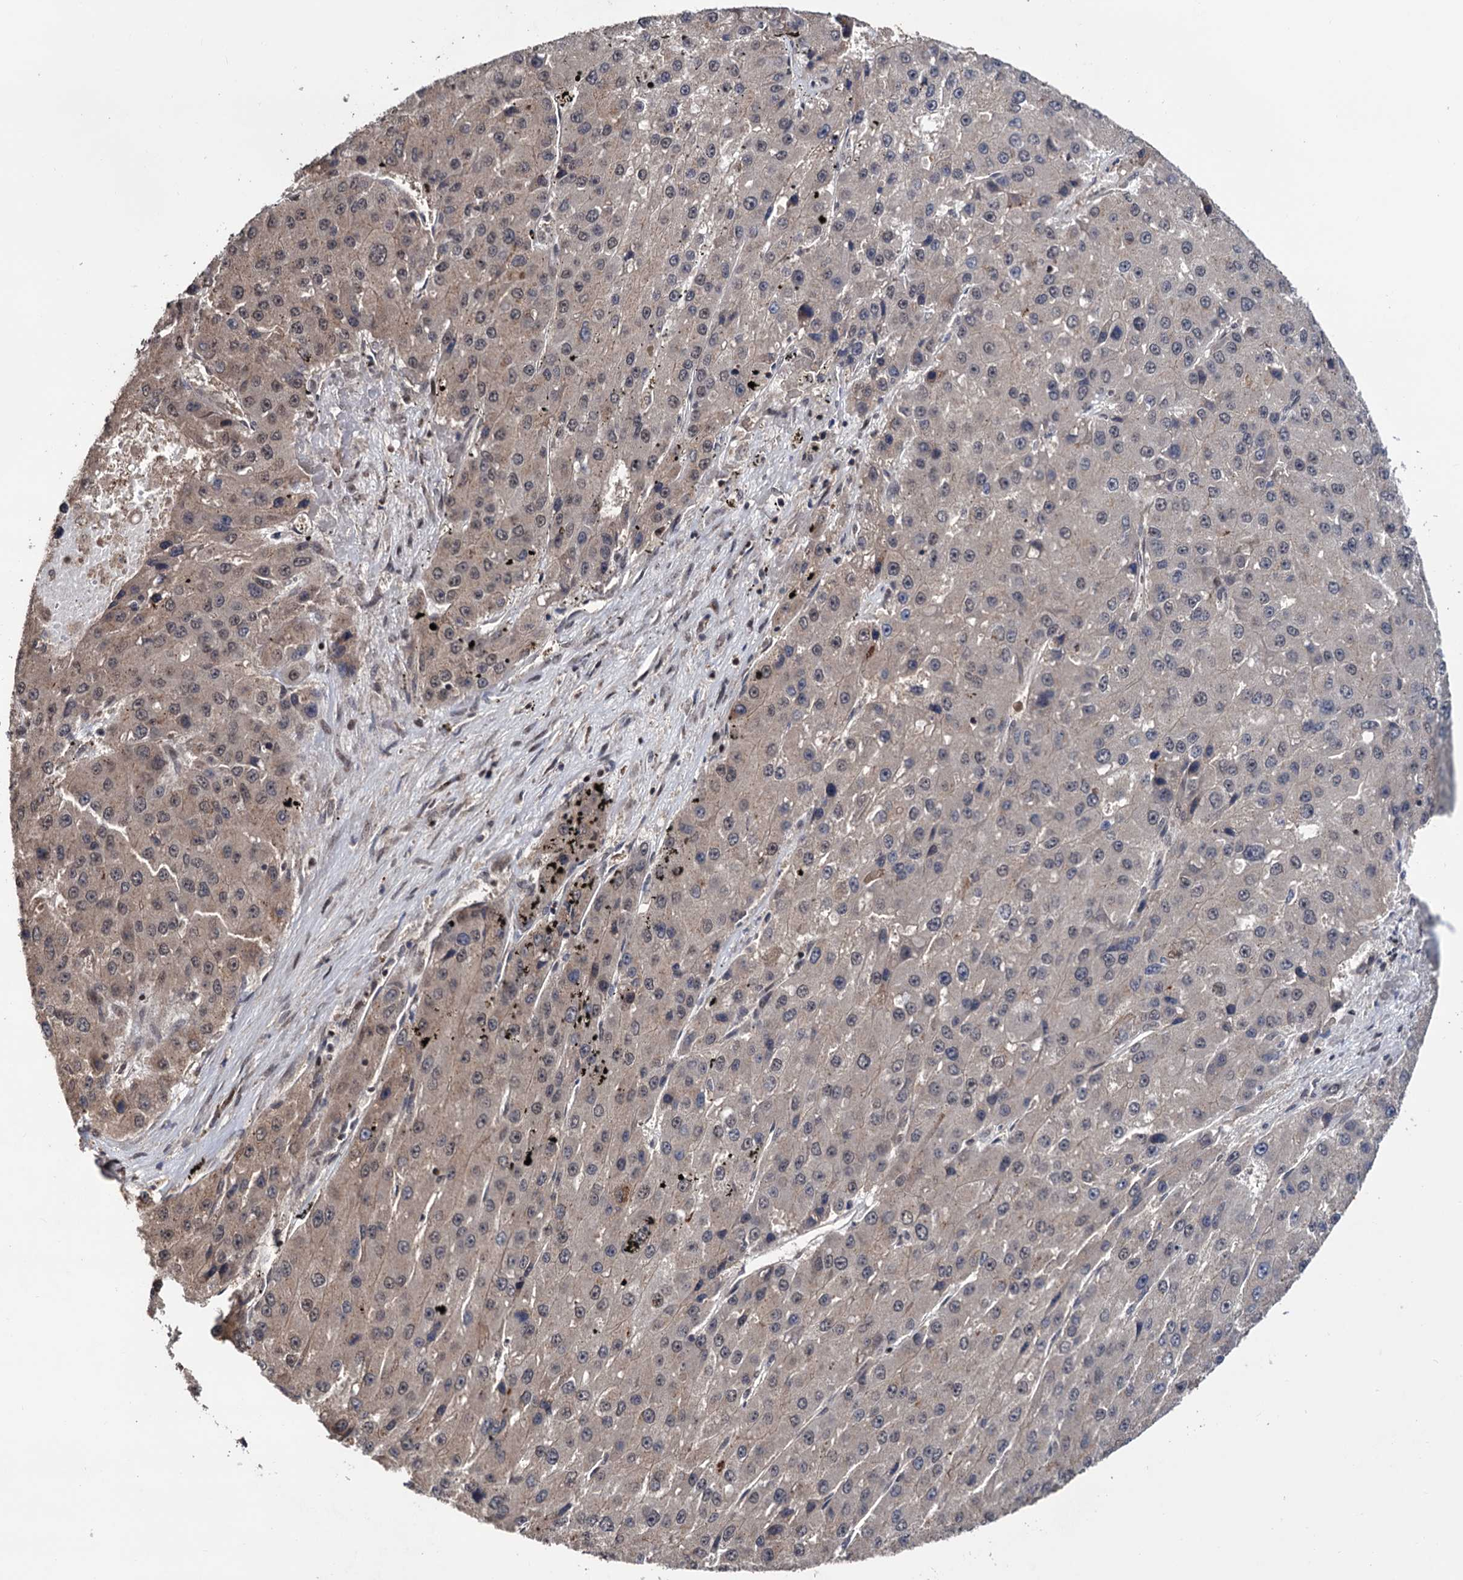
{"staining": {"intensity": "weak", "quantity": "<25%", "location": "cytoplasmic/membranous"}, "tissue": "liver cancer", "cell_type": "Tumor cells", "image_type": "cancer", "snomed": [{"axis": "morphology", "description": "Carcinoma, Hepatocellular, NOS"}, {"axis": "topography", "description": "Liver"}], "caption": "IHC micrograph of neoplastic tissue: liver cancer (hepatocellular carcinoma) stained with DAB displays no significant protein staining in tumor cells.", "gene": "KLF5", "patient": {"sex": "female", "age": 73}}